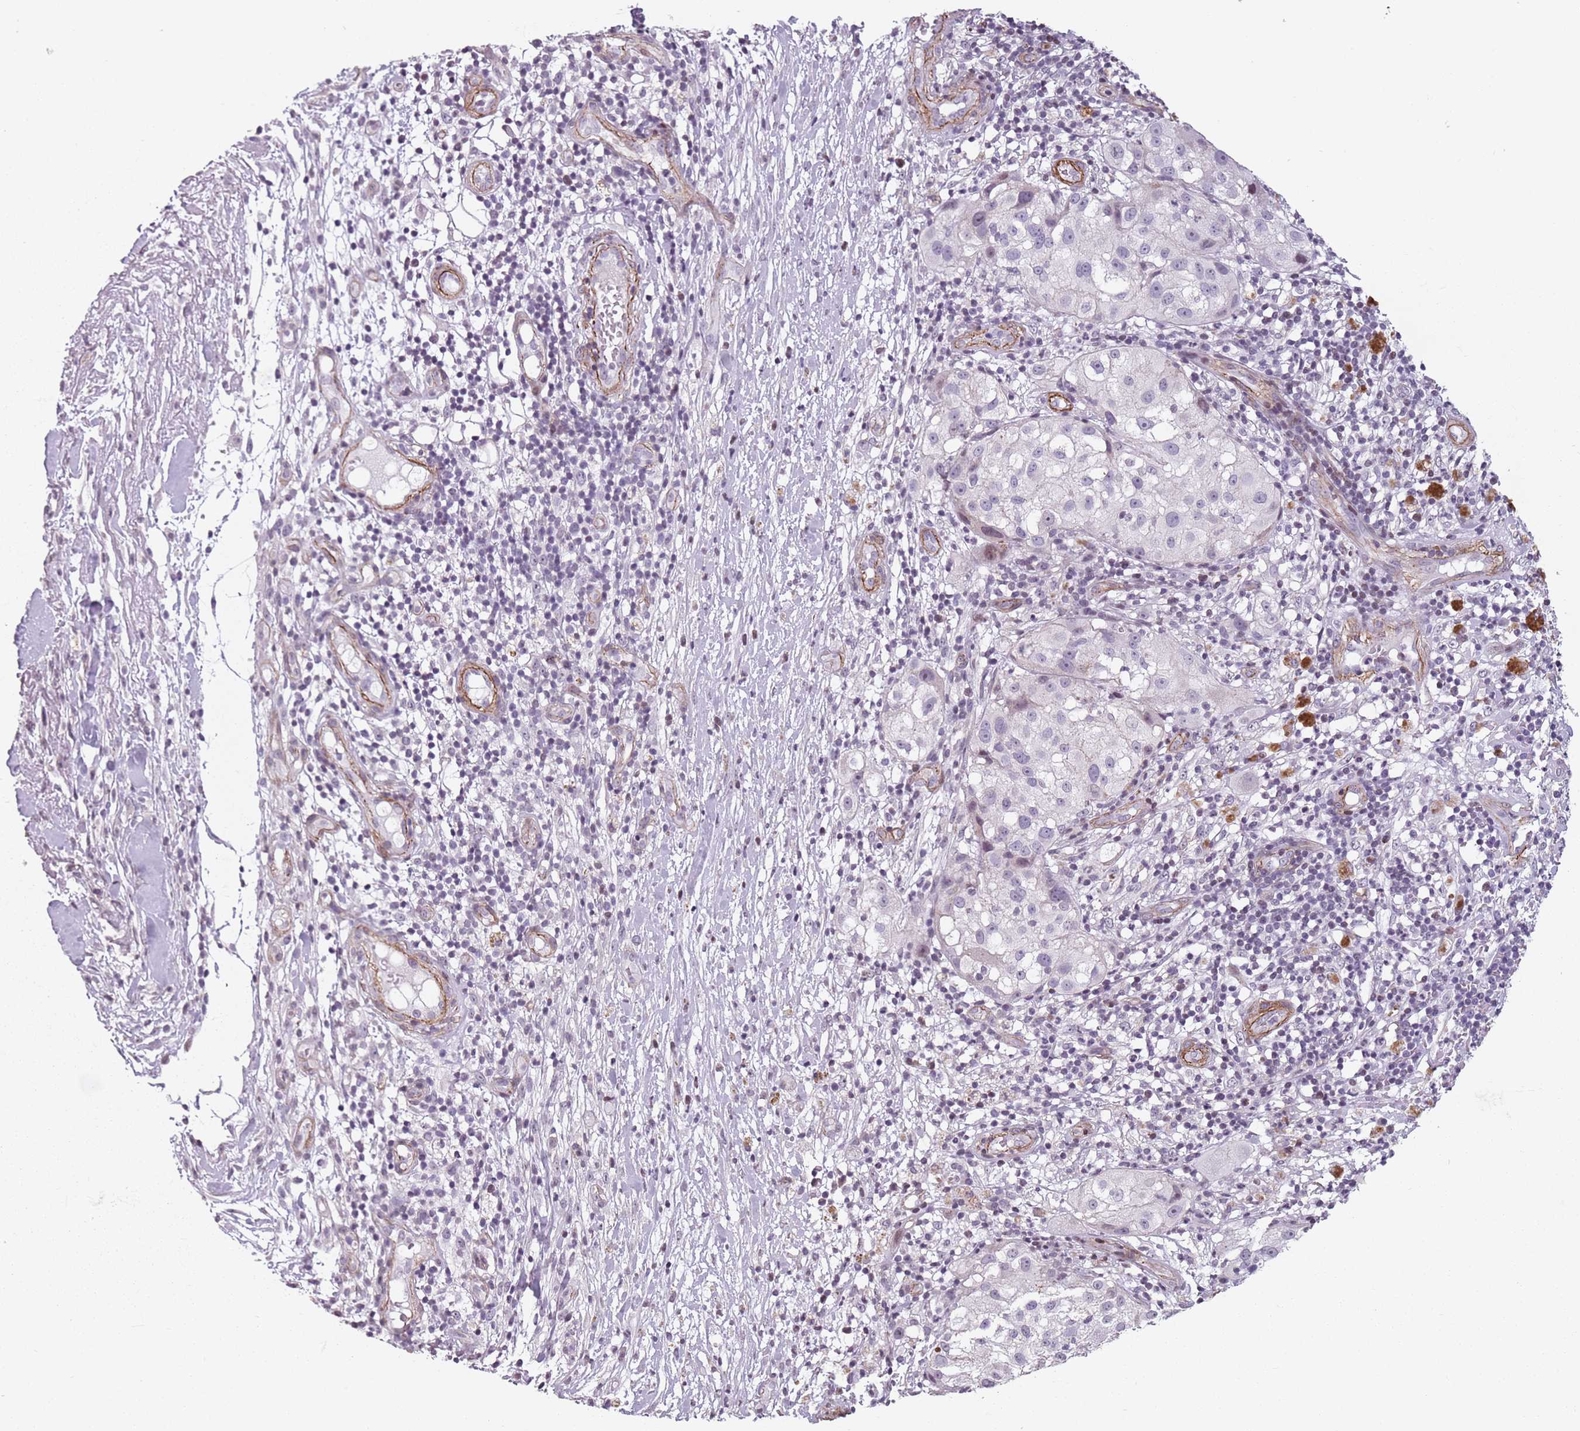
{"staining": {"intensity": "negative", "quantity": "none", "location": "none"}, "tissue": "melanoma", "cell_type": "Tumor cells", "image_type": "cancer", "snomed": [{"axis": "morphology", "description": "Normal morphology"}, {"axis": "morphology", "description": "Malignant melanoma, NOS"}, {"axis": "topography", "description": "Skin"}], "caption": "A histopathology image of human malignant melanoma is negative for staining in tumor cells.", "gene": "TMC4", "patient": {"sex": "female", "age": 72}}